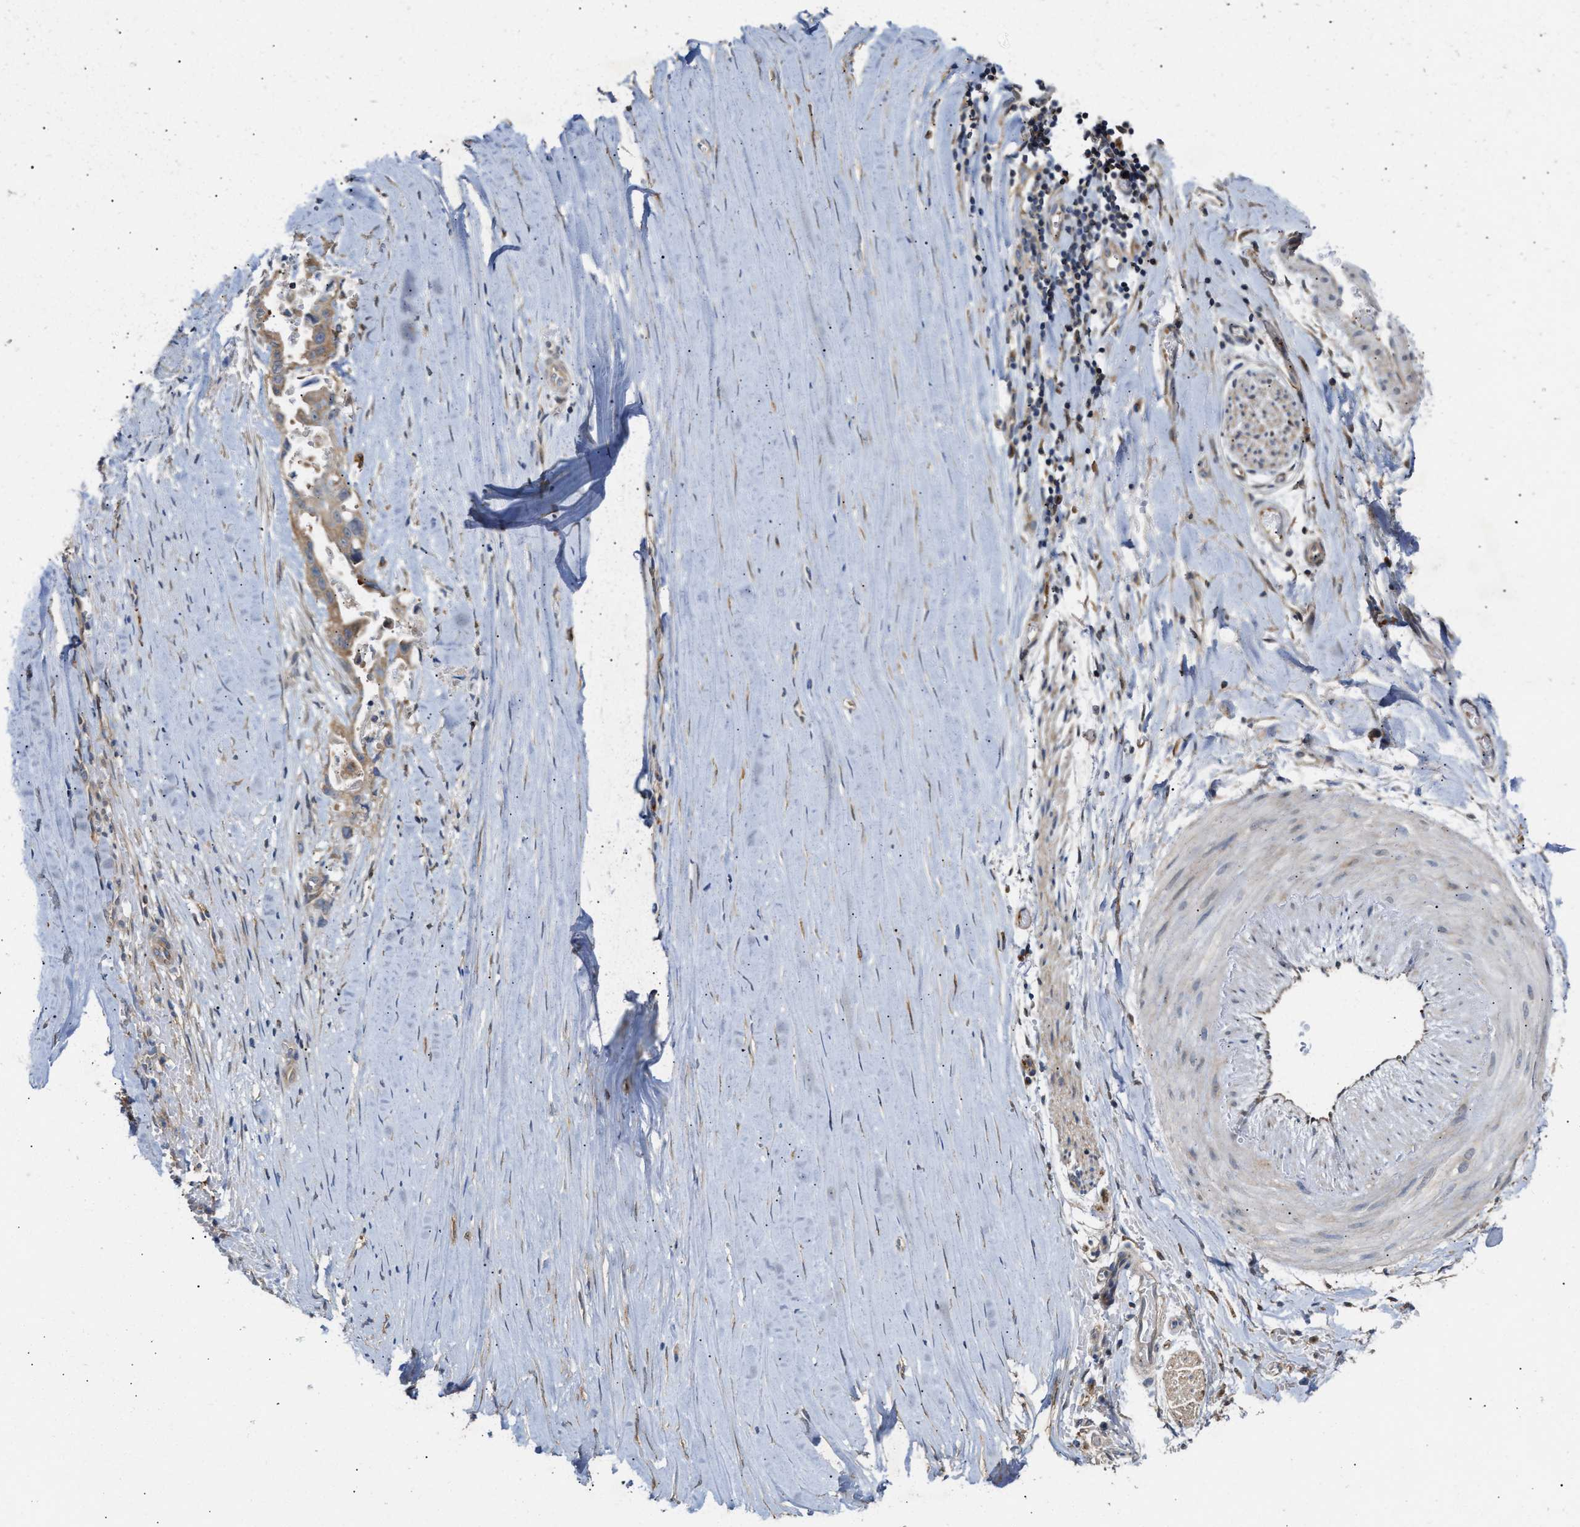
{"staining": {"intensity": "moderate", "quantity": ">75%", "location": "cytoplasmic/membranous"}, "tissue": "liver cancer", "cell_type": "Tumor cells", "image_type": "cancer", "snomed": [{"axis": "morphology", "description": "Cholangiocarcinoma"}, {"axis": "topography", "description": "Liver"}], "caption": "Human liver cholangiocarcinoma stained with a brown dye exhibits moderate cytoplasmic/membranous positive positivity in approximately >75% of tumor cells.", "gene": "BBLN", "patient": {"sex": "female", "age": 70}}